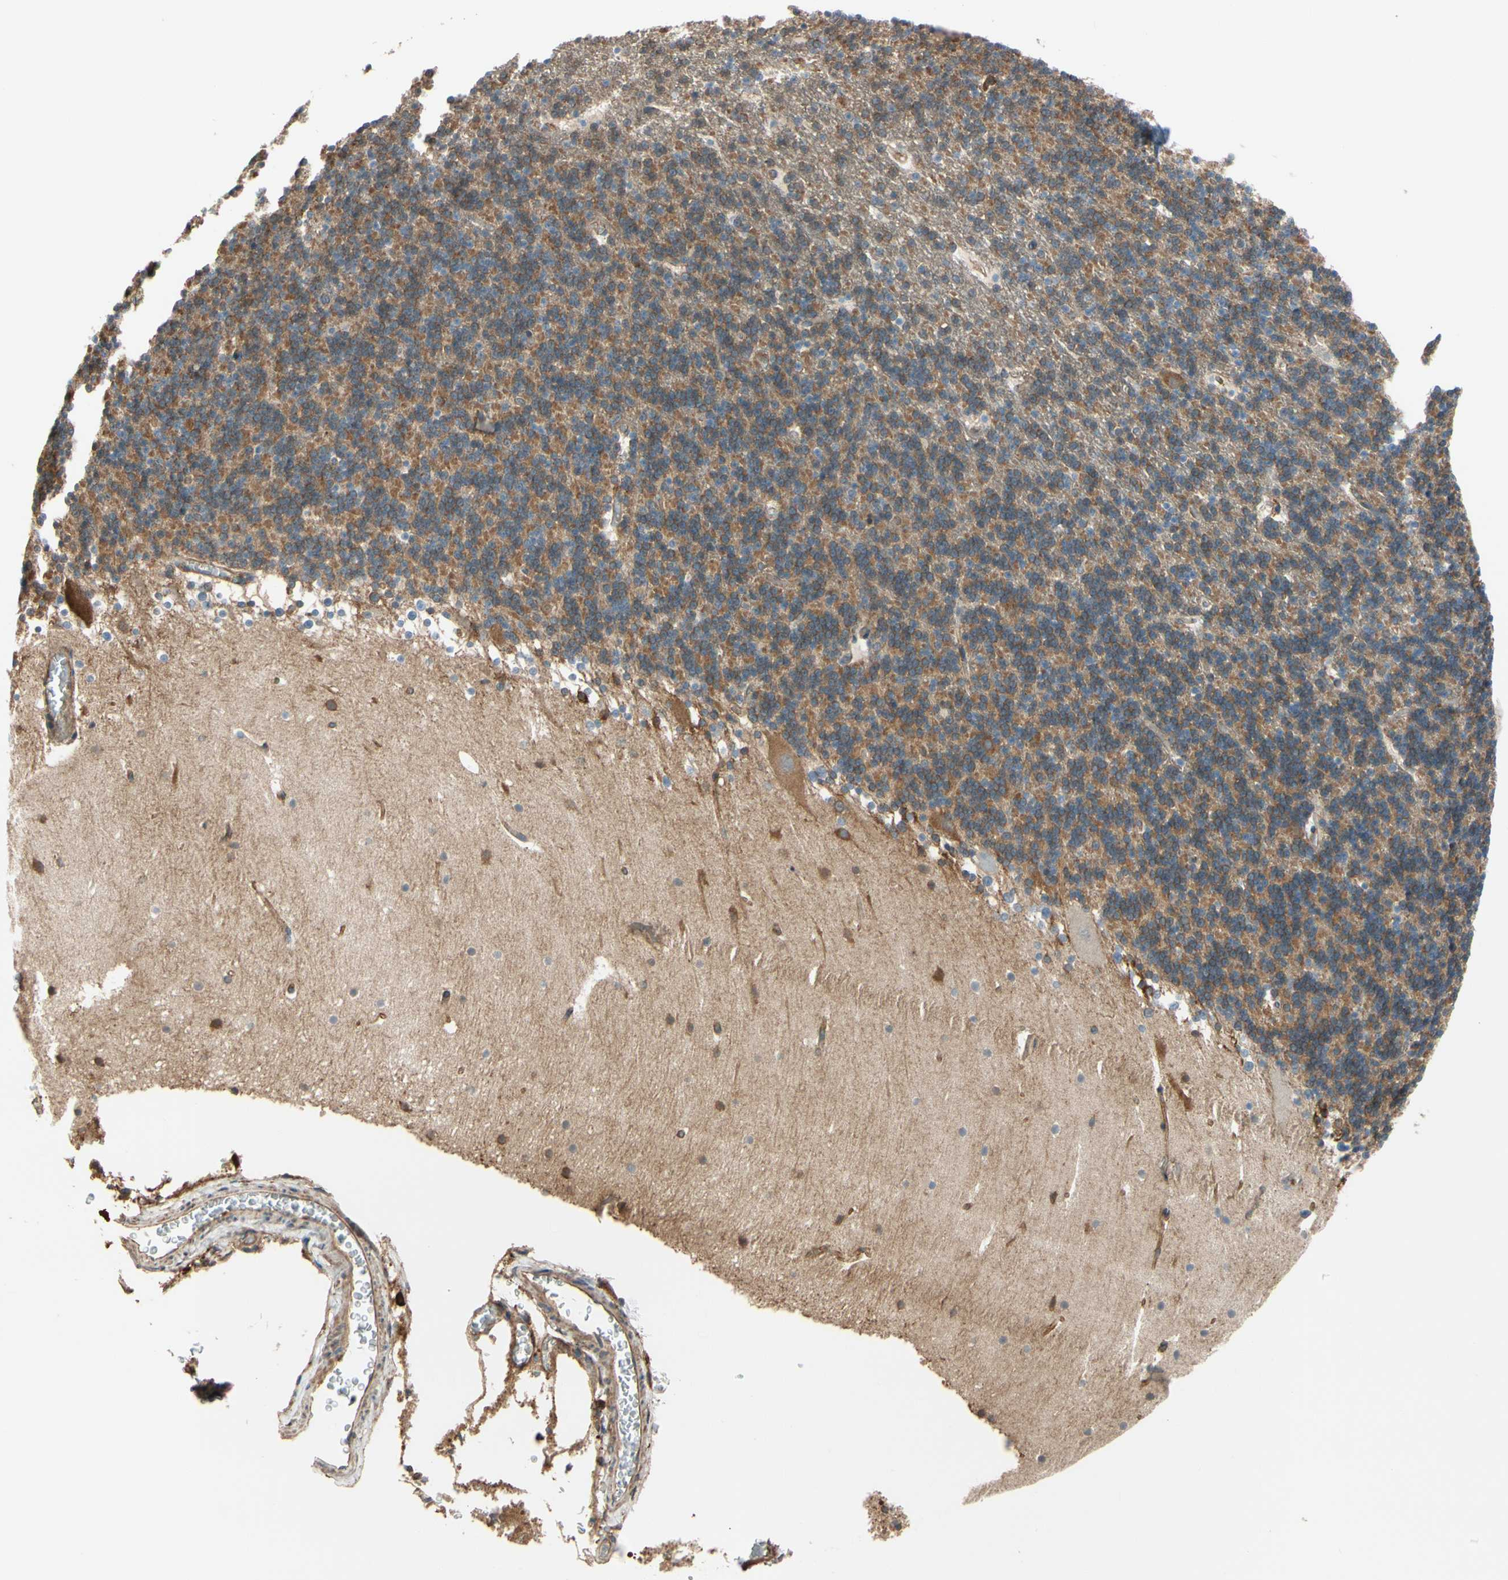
{"staining": {"intensity": "moderate", "quantity": "25%-75%", "location": "cytoplasmic/membranous"}, "tissue": "cerebellum", "cell_type": "Cells in granular layer", "image_type": "normal", "snomed": [{"axis": "morphology", "description": "Normal tissue, NOS"}, {"axis": "topography", "description": "Cerebellum"}], "caption": "IHC photomicrograph of benign human cerebellum stained for a protein (brown), which demonstrates medium levels of moderate cytoplasmic/membranous expression in about 25%-75% of cells in granular layer.", "gene": "EPS15", "patient": {"sex": "male", "age": 45}}